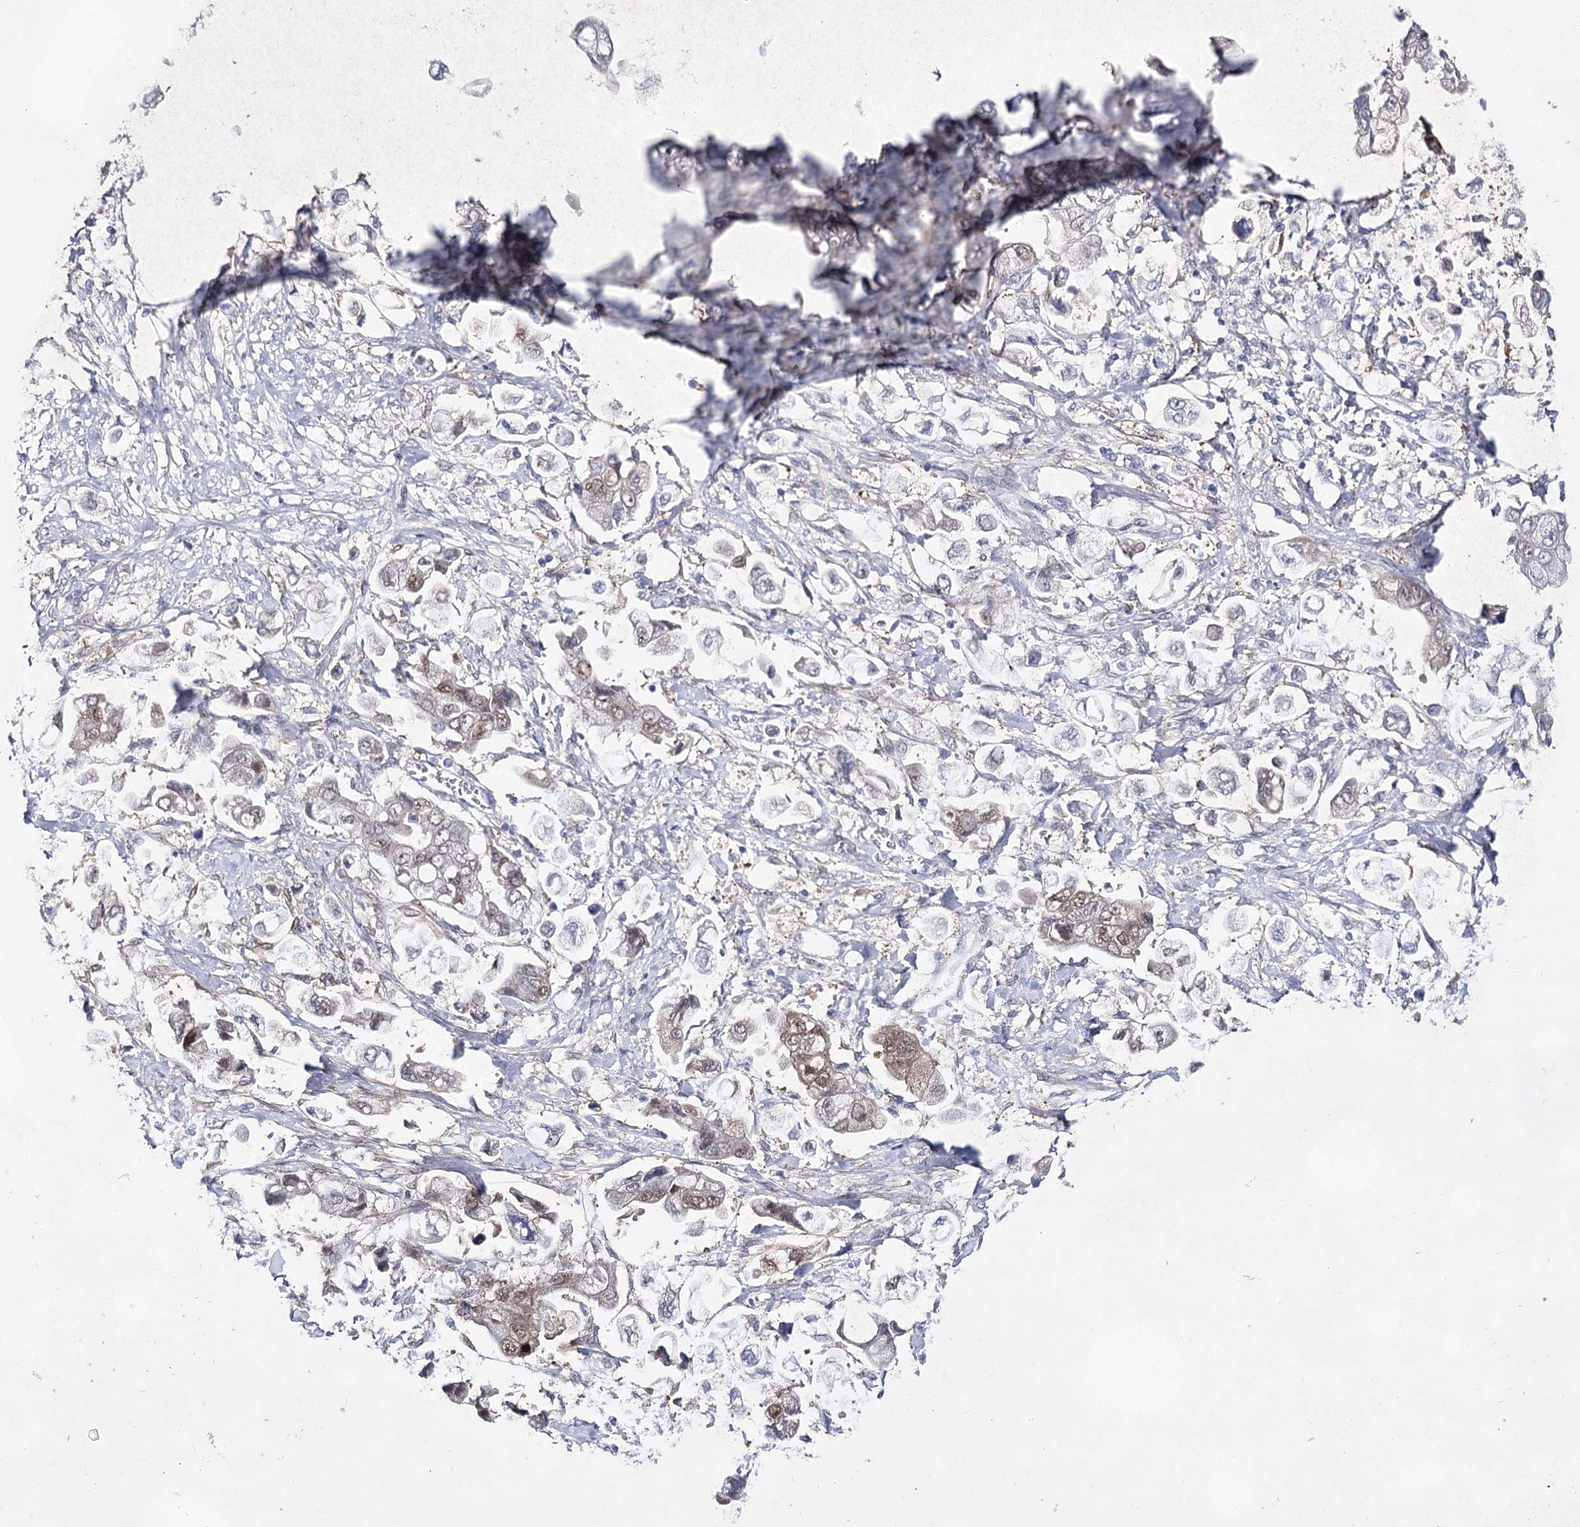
{"staining": {"intensity": "moderate", "quantity": "<25%", "location": "nuclear"}, "tissue": "stomach cancer", "cell_type": "Tumor cells", "image_type": "cancer", "snomed": [{"axis": "morphology", "description": "Adenocarcinoma, NOS"}, {"axis": "topography", "description": "Stomach"}], "caption": "Stomach adenocarcinoma stained with DAB (3,3'-diaminobenzidine) immunohistochemistry exhibits low levels of moderate nuclear expression in about <25% of tumor cells.", "gene": "UGDH", "patient": {"sex": "male", "age": 62}}